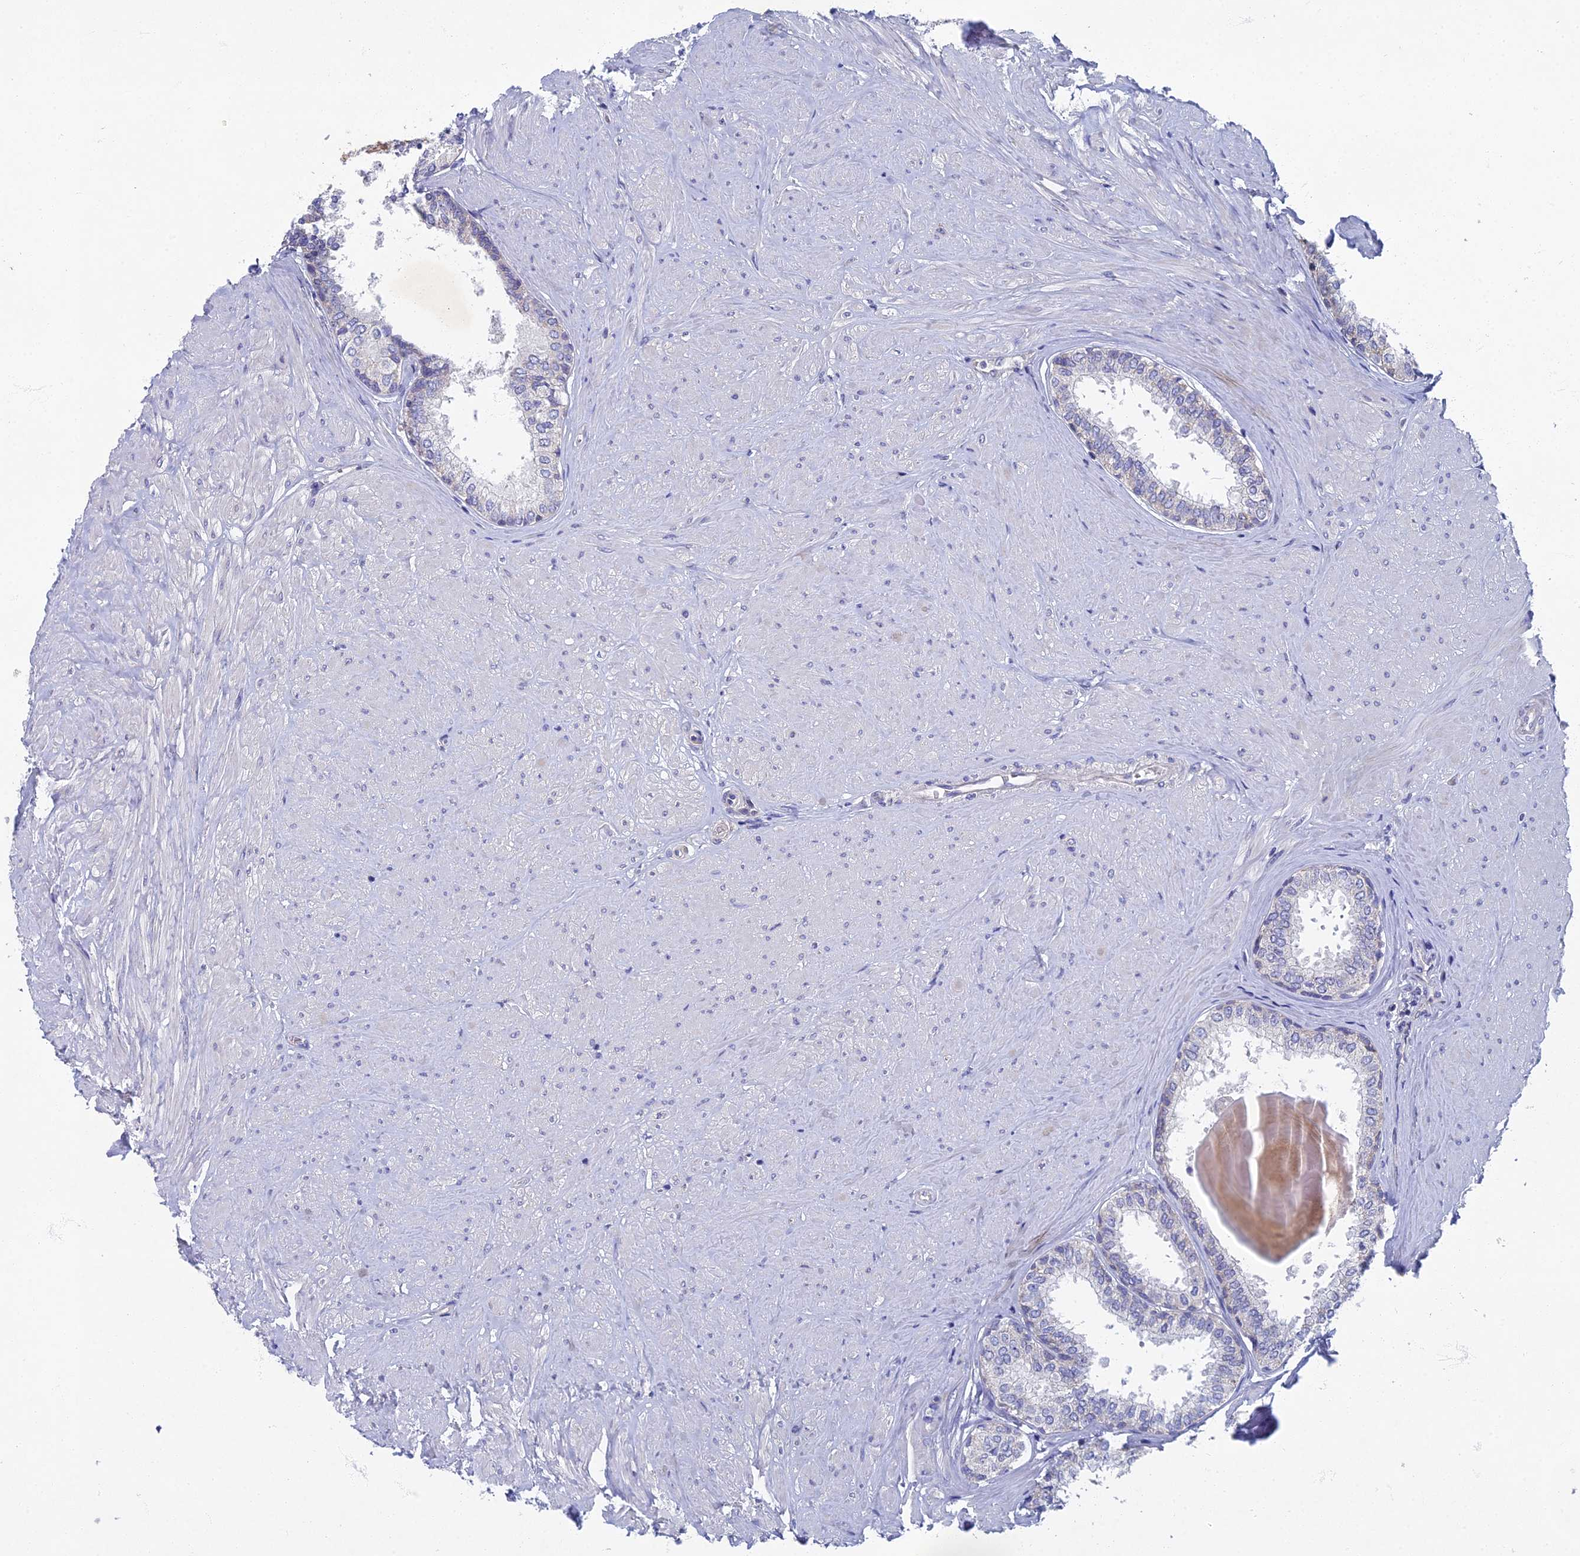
{"staining": {"intensity": "weak", "quantity": "25%-75%", "location": "cytoplasmic/membranous"}, "tissue": "prostate", "cell_type": "Glandular cells", "image_type": "normal", "snomed": [{"axis": "morphology", "description": "Normal tissue, NOS"}, {"axis": "topography", "description": "Prostate"}], "caption": "Brown immunohistochemical staining in unremarkable human prostate shows weak cytoplasmic/membranous expression in about 25%-75% of glandular cells. Nuclei are stained in blue.", "gene": "SPIN4", "patient": {"sex": "male", "age": 48}}